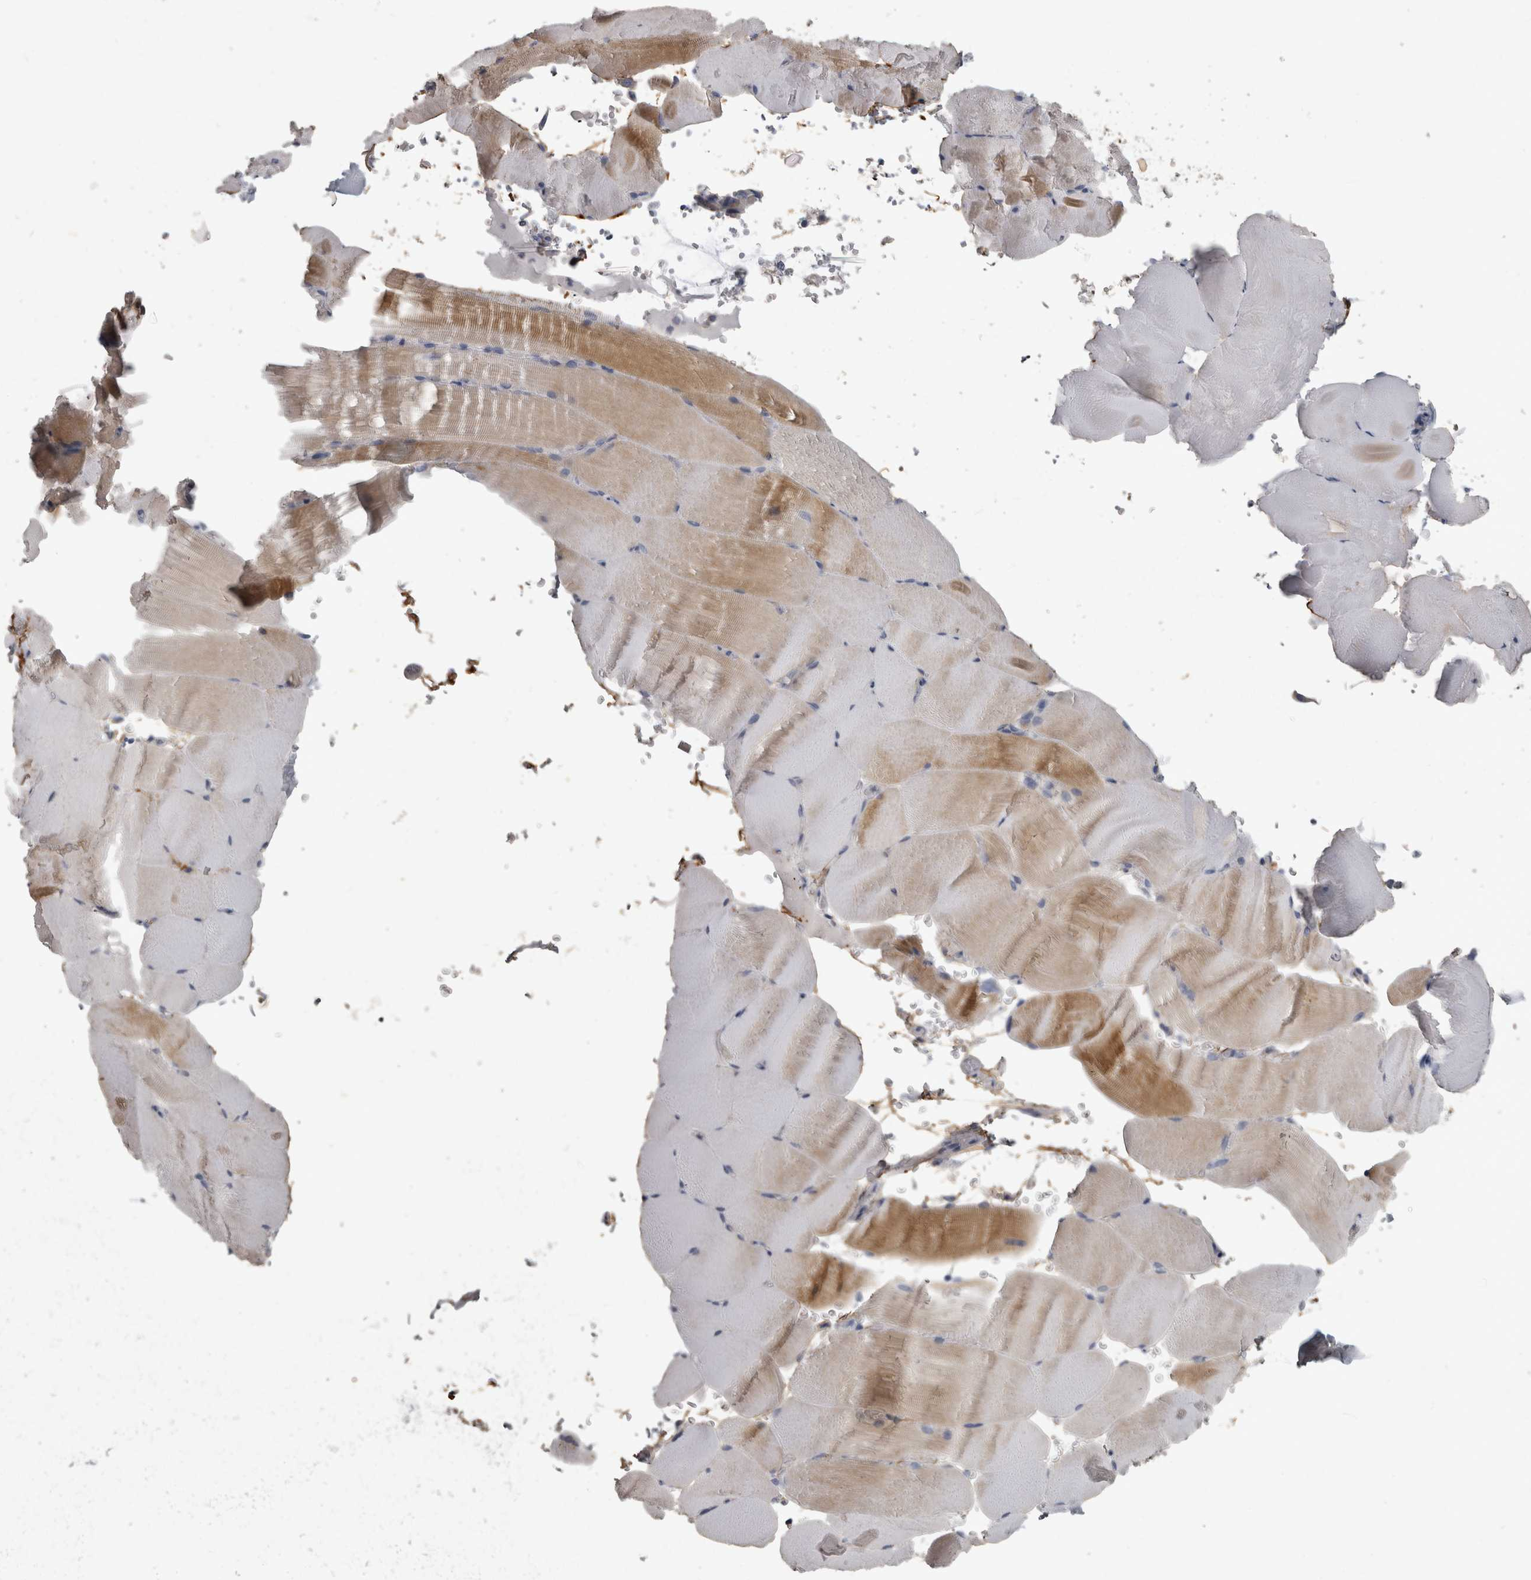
{"staining": {"intensity": "moderate", "quantity": "<25%", "location": "cytoplasmic/membranous"}, "tissue": "skeletal muscle", "cell_type": "Myocytes", "image_type": "normal", "snomed": [{"axis": "morphology", "description": "Normal tissue, NOS"}, {"axis": "topography", "description": "Skeletal muscle"}, {"axis": "topography", "description": "Parathyroid gland"}], "caption": "Protein staining shows moderate cytoplasmic/membranous expression in about <25% of myocytes in unremarkable skeletal muscle.", "gene": "EFEMP2", "patient": {"sex": "female", "age": 37}}